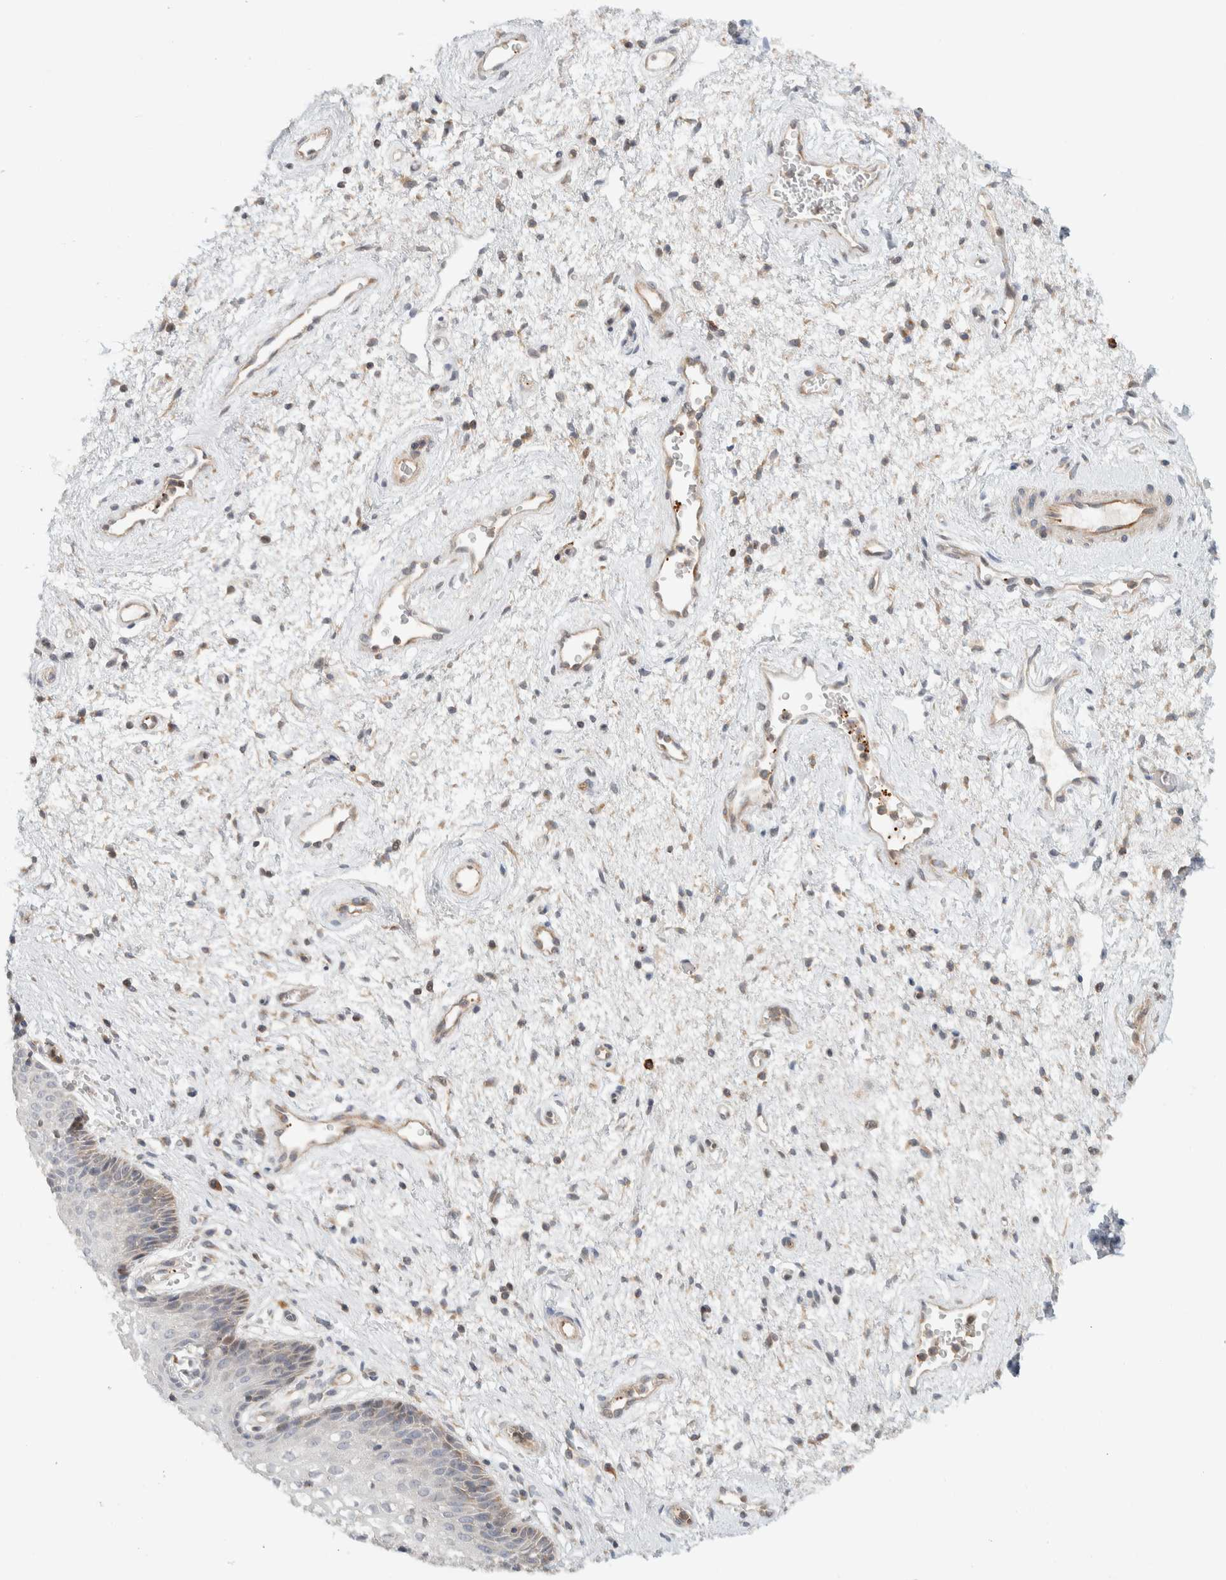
{"staining": {"intensity": "weak", "quantity": "<25%", "location": "cytoplasmic/membranous"}, "tissue": "vagina", "cell_type": "Squamous epithelial cells", "image_type": "normal", "snomed": [{"axis": "morphology", "description": "Normal tissue, NOS"}, {"axis": "topography", "description": "Vagina"}], "caption": "This is a micrograph of IHC staining of normal vagina, which shows no expression in squamous epithelial cells. (IHC, brightfield microscopy, high magnification).", "gene": "KIF9", "patient": {"sex": "female", "age": 34}}